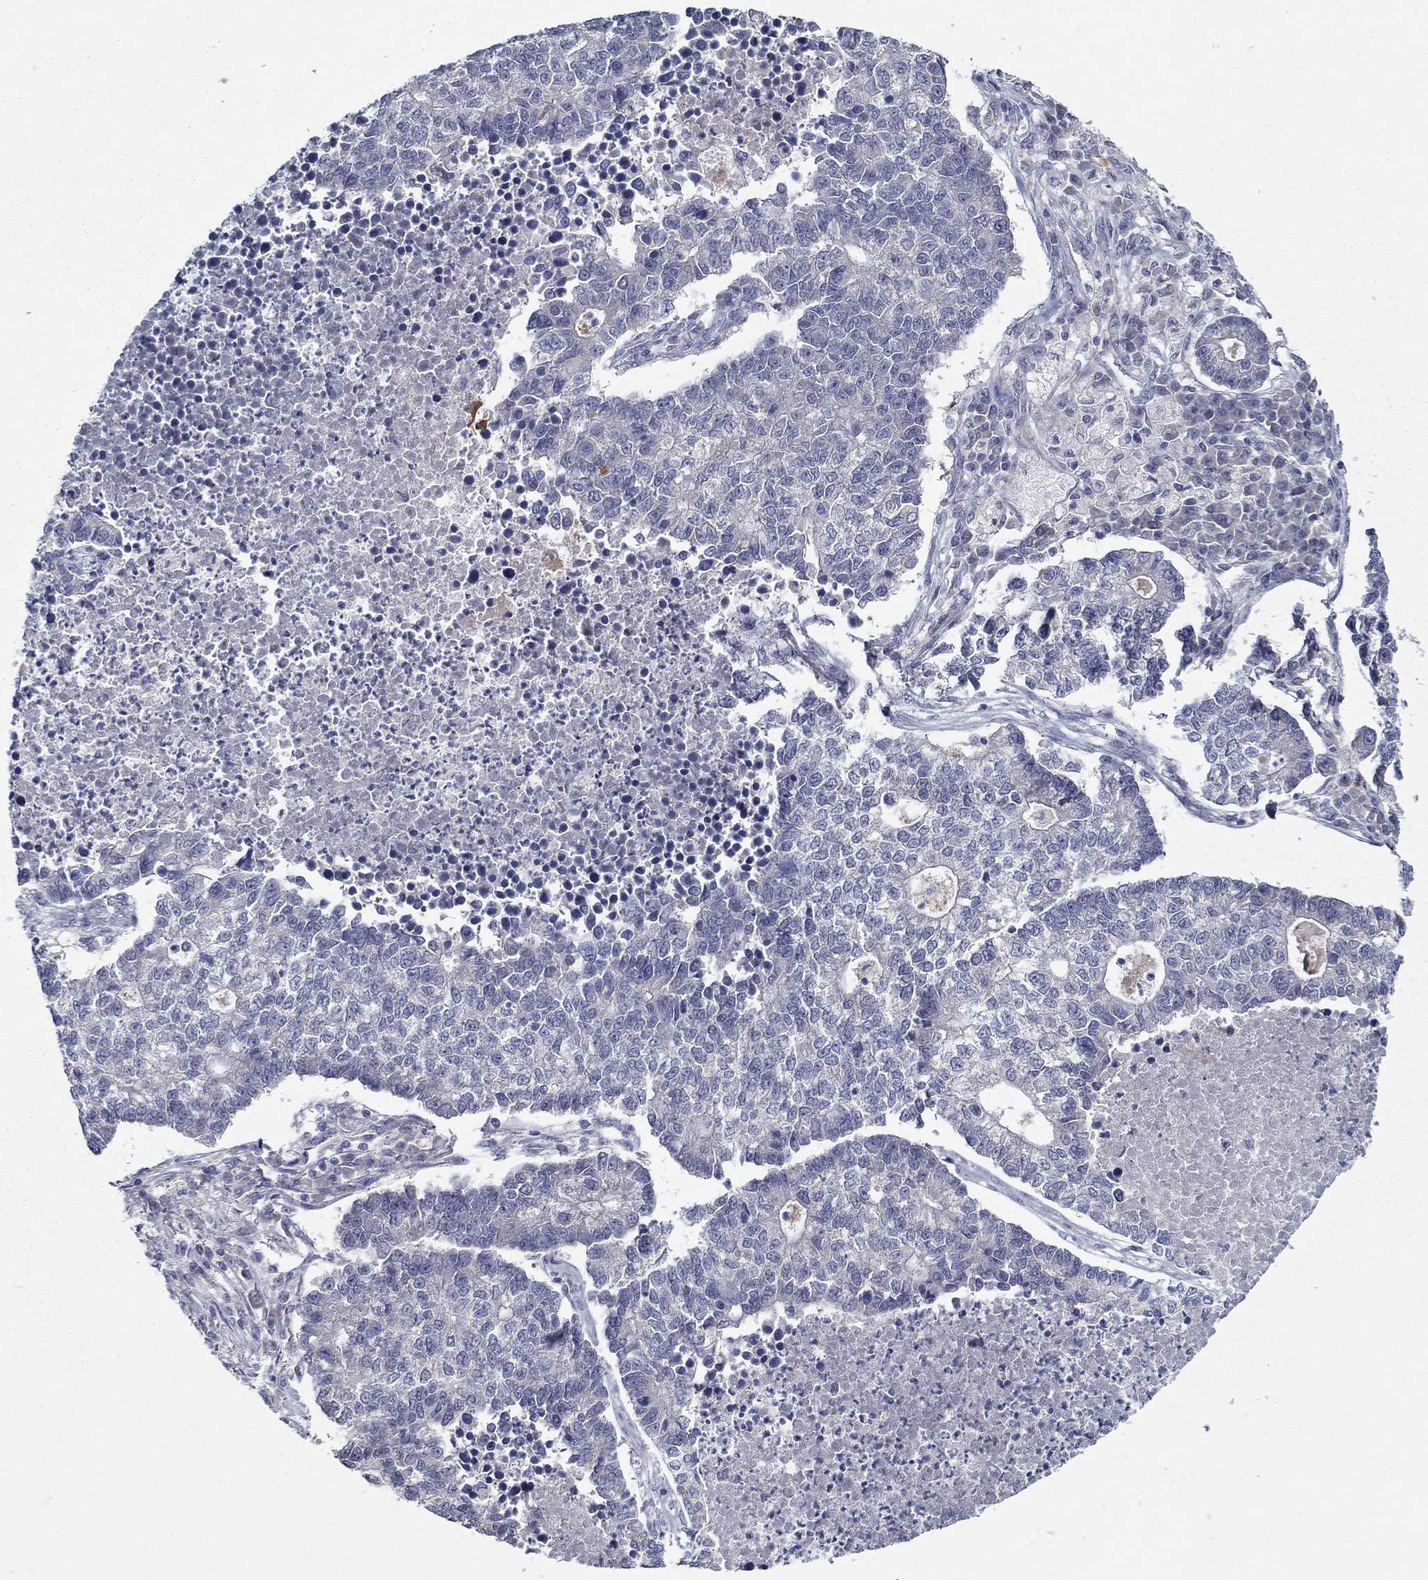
{"staining": {"intensity": "negative", "quantity": "none", "location": "none"}, "tissue": "lung cancer", "cell_type": "Tumor cells", "image_type": "cancer", "snomed": [{"axis": "morphology", "description": "Adenocarcinoma, NOS"}, {"axis": "topography", "description": "Lung"}], "caption": "Tumor cells are negative for protein expression in human lung adenocarcinoma. The staining was performed using DAB (3,3'-diaminobenzidine) to visualize the protein expression in brown, while the nuclei were stained in blue with hematoxylin (Magnification: 20x).", "gene": "LACTB2", "patient": {"sex": "male", "age": 57}}